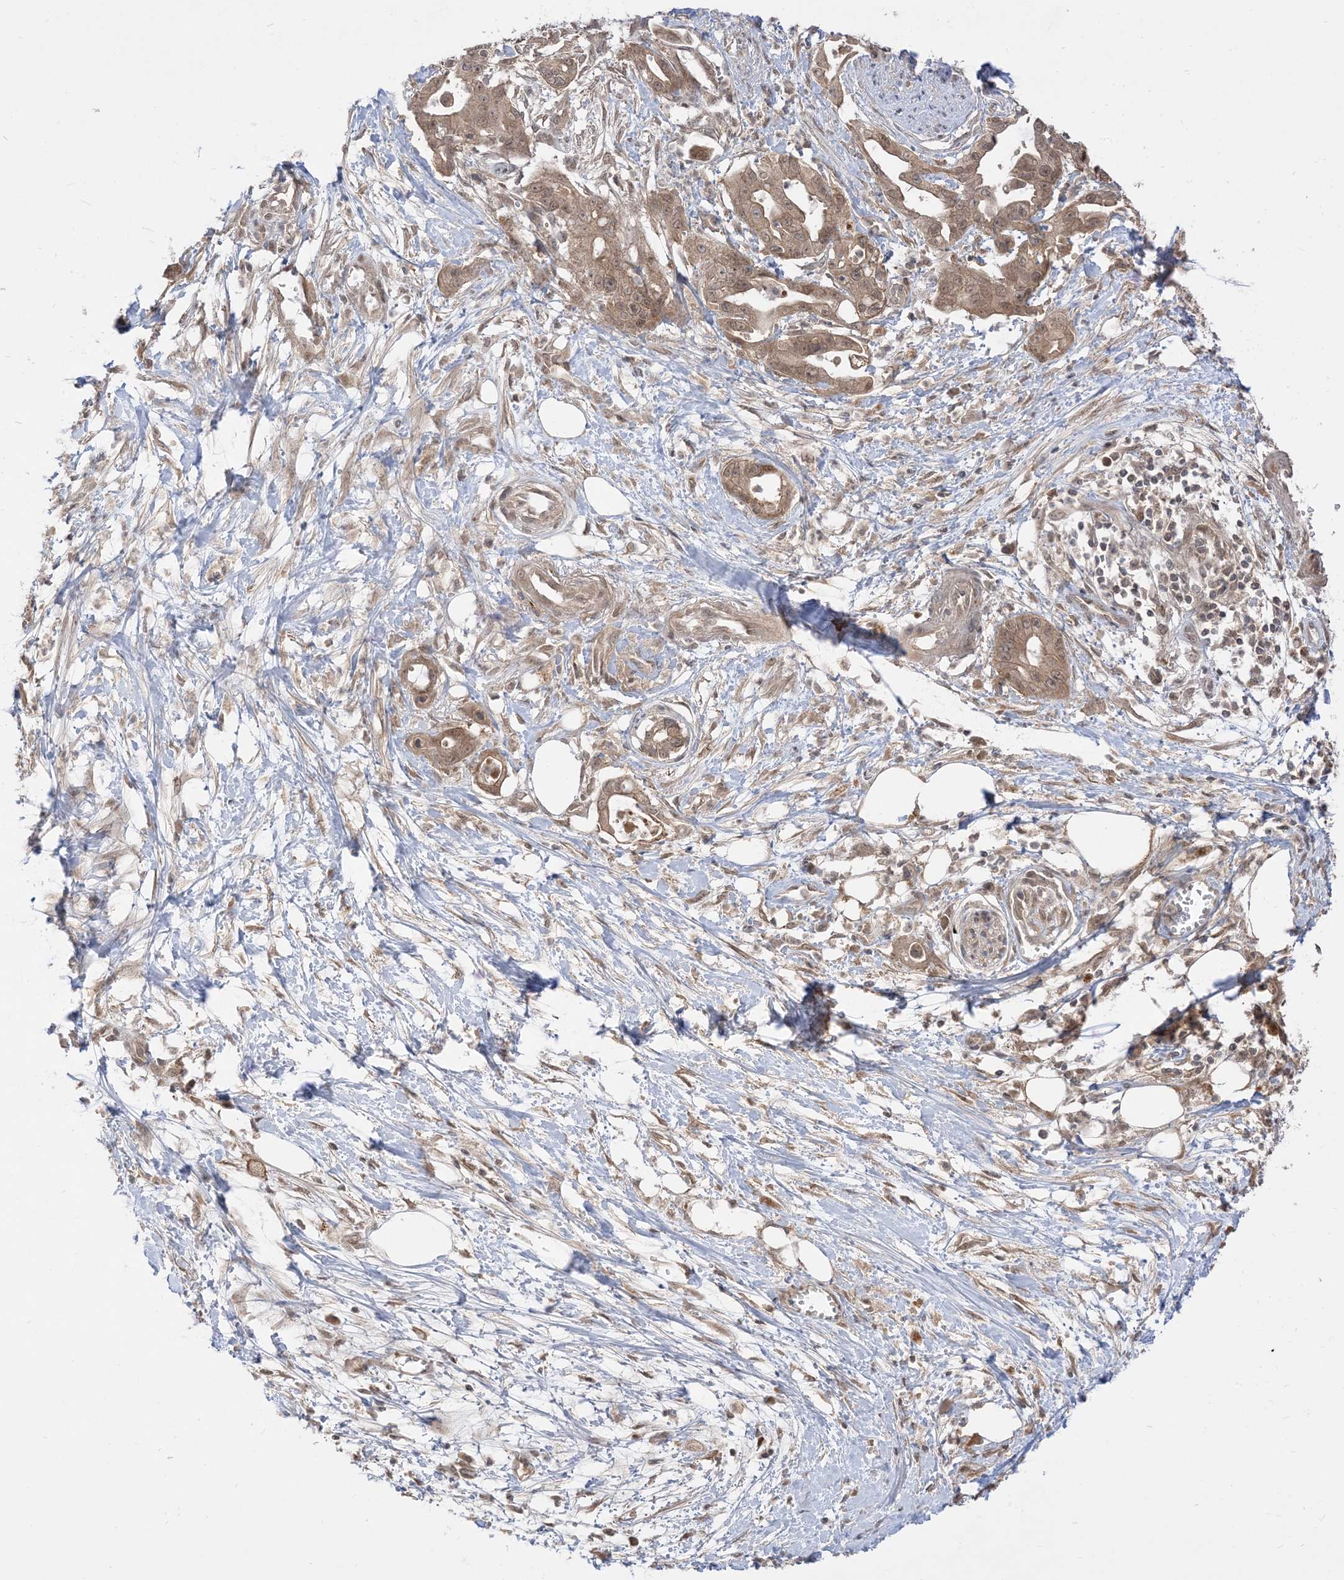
{"staining": {"intensity": "weak", "quantity": ">75%", "location": "cytoplasmic/membranous,nuclear"}, "tissue": "pancreatic cancer", "cell_type": "Tumor cells", "image_type": "cancer", "snomed": [{"axis": "morphology", "description": "Adenocarcinoma, NOS"}, {"axis": "topography", "description": "Pancreas"}], "caption": "Adenocarcinoma (pancreatic) stained for a protein (brown) shows weak cytoplasmic/membranous and nuclear positive expression in approximately >75% of tumor cells.", "gene": "TBCC", "patient": {"sex": "male", "age": 68}}